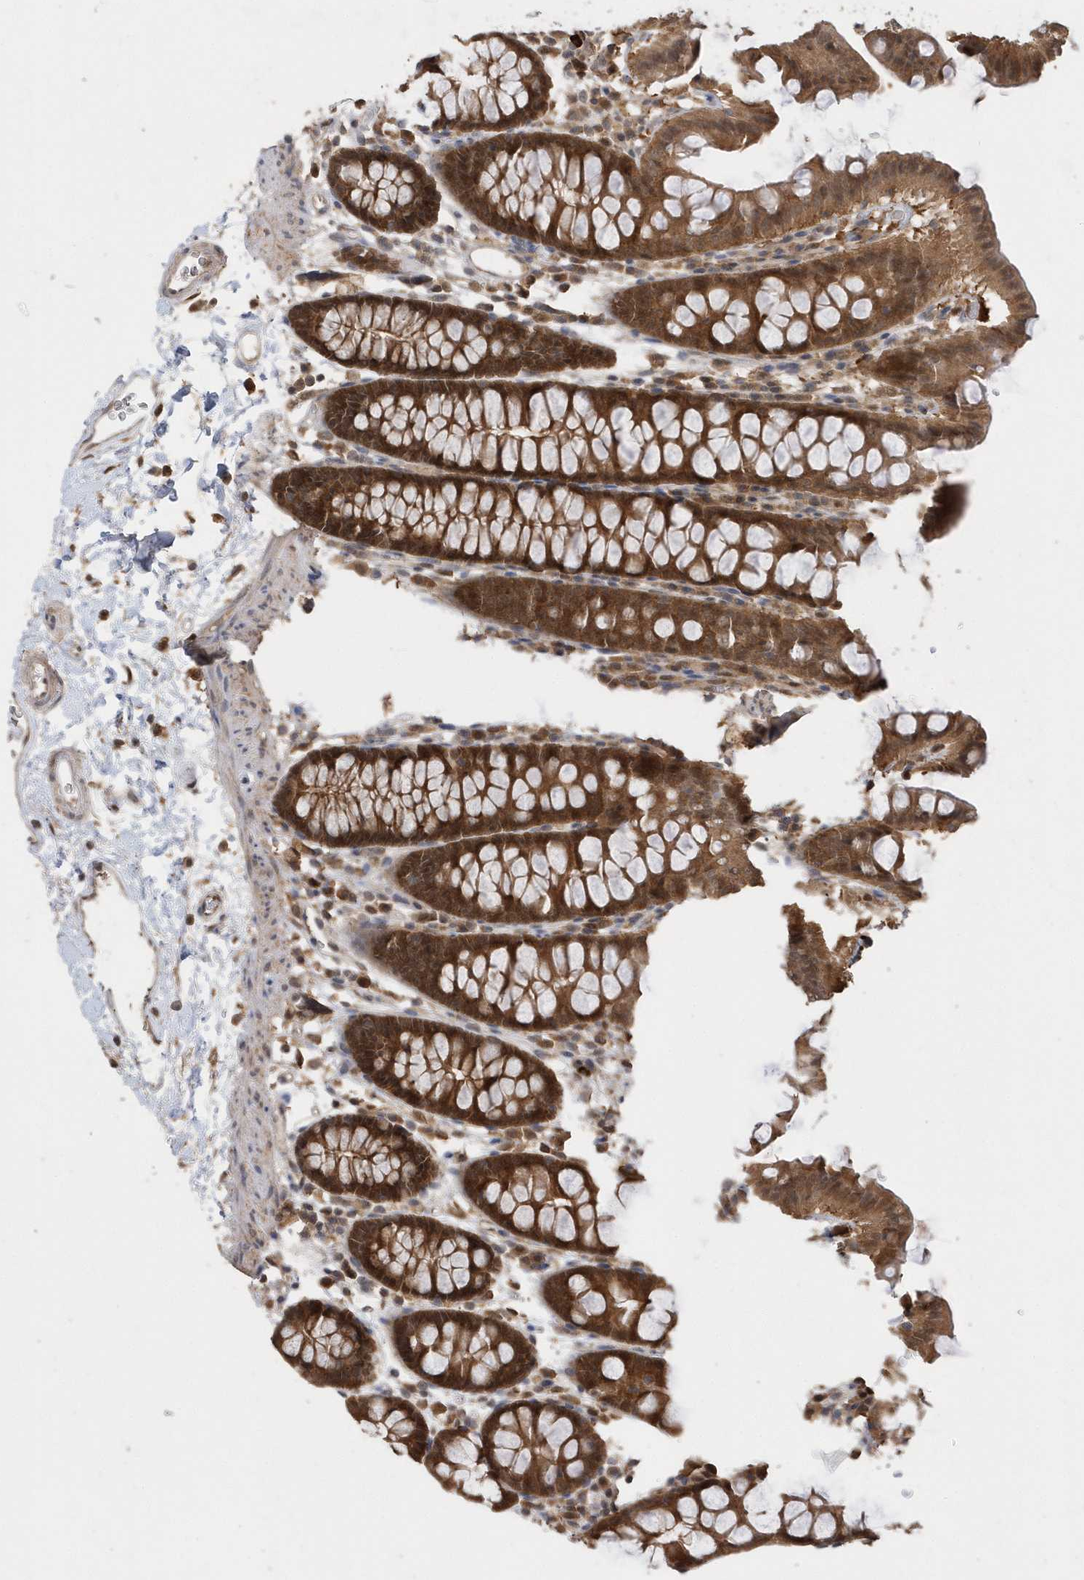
{"staining": {"intensity": "weak", "quantity": ">75%", "location": "cytoplasmic/membranous,nuclear"}, "tissue": "colon", "cell_type": "Endothelial cells", "image_type": "normal", "snomed": [{"axis": "morphology", "description": "Normal tissue, NOS"}, {"axis": "topography", "description": "Colon"}], "caption": "Colon stained with immunohistochemistry (IHC) reveals weak cytoplasmic/membranous,nuclear expression in about >75% of endothelial cells. (DAB (3,3'-diaminobenzidine) IHC with brightfield microscopy, high magnification).", "gene": "RPEL1", "patient": {"sex": "male", "age": 75}}